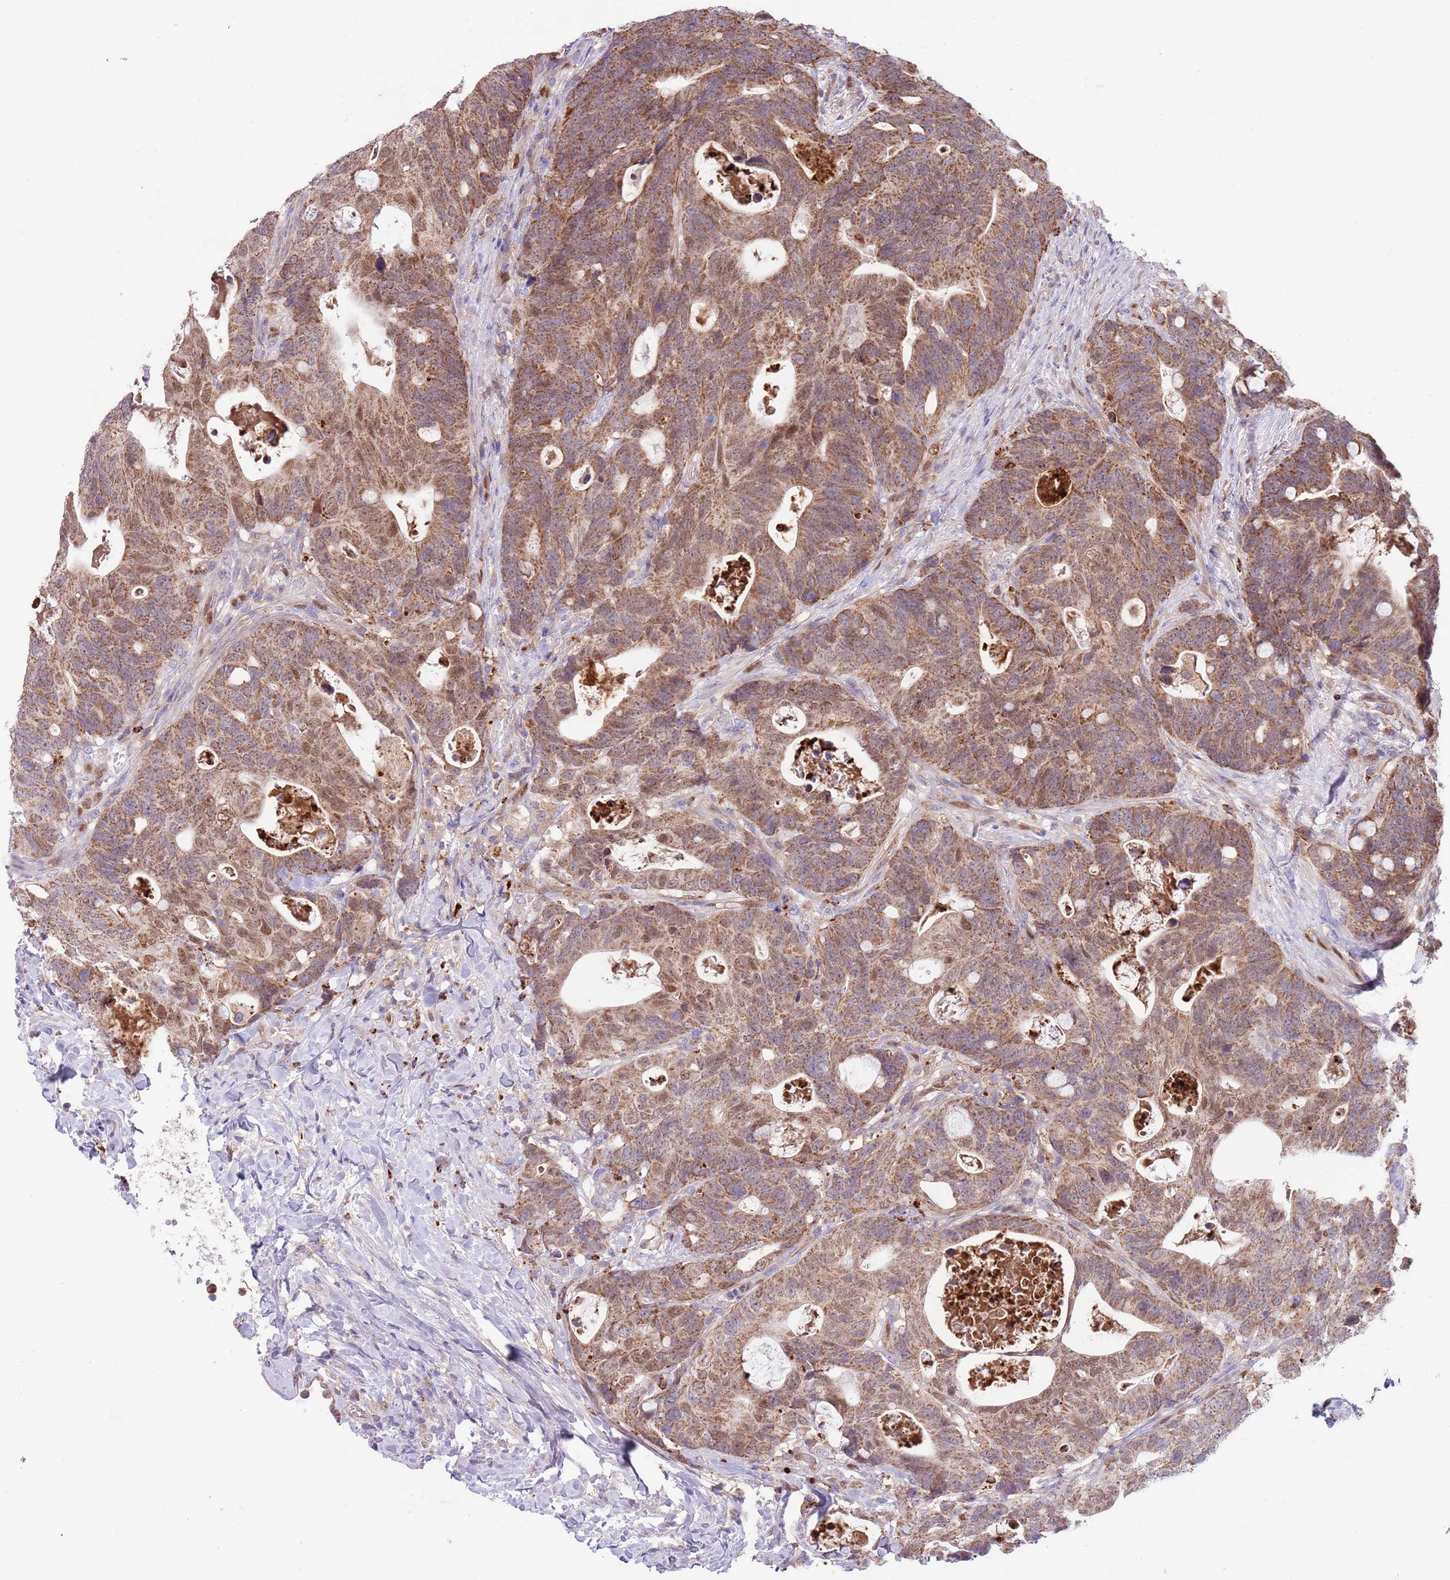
{"staining": {"intensity": "moderate", "quantity": ">75%", "location": "cytoplasmic/membranous"}, "tissue": "colorectal cancer", "cell_type": "Tumor cells", "image_type": "cancer", "snomed": [{"axis": "morphology", "description": "Adenocarcinoma, NOS"}, {"axis": "topography", "description": "Colon"}], "caption": "Immunohistochemical staining of adenocarcinoma (colorectal) reveals medium levels of moderate cytoplasmic/membranous expression in about >75% of tumor cells.", "gene": "DDT", "patient": {"sex": "female", "age": 82}}